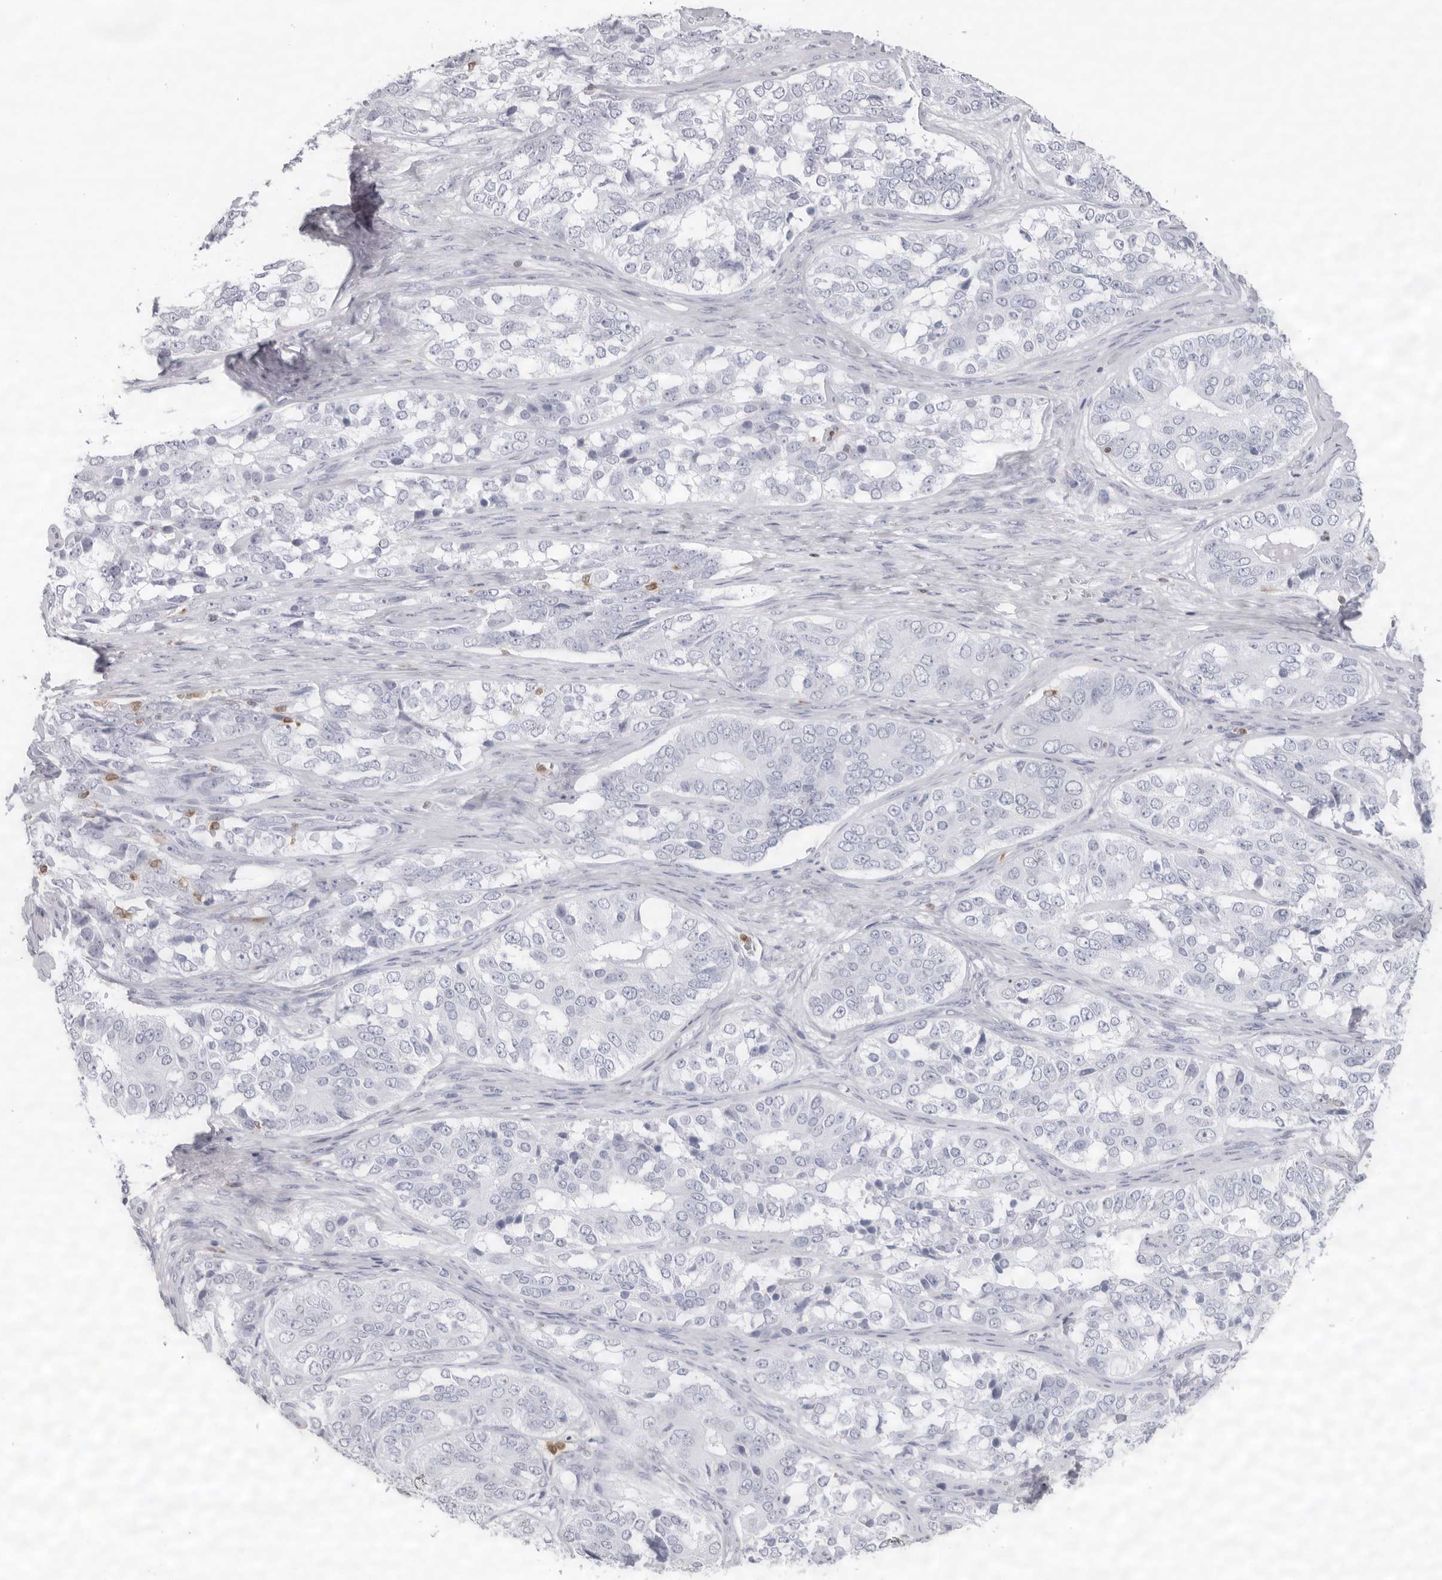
{"staining": {"intensity": "negative", "quantity": "none", "location": "none"}, "tissue": "ovarian cancer", "cell_type": "Tumor cells", "image_type": "cancer", "snomed": [{"axis": "morphology", "description": "Carcinoma, endometroid"}, {"axis": "topography", "description": "Ovary"}], "caption": "DAB immunohistochemical staining of endometroid carcinoma (ovarian) displays no significant staining in tumor cells. (DAB IHC with hematoxylin counter stain).", "gene": "FMNL1", "patient": {"sex": "female", "age": 51}}